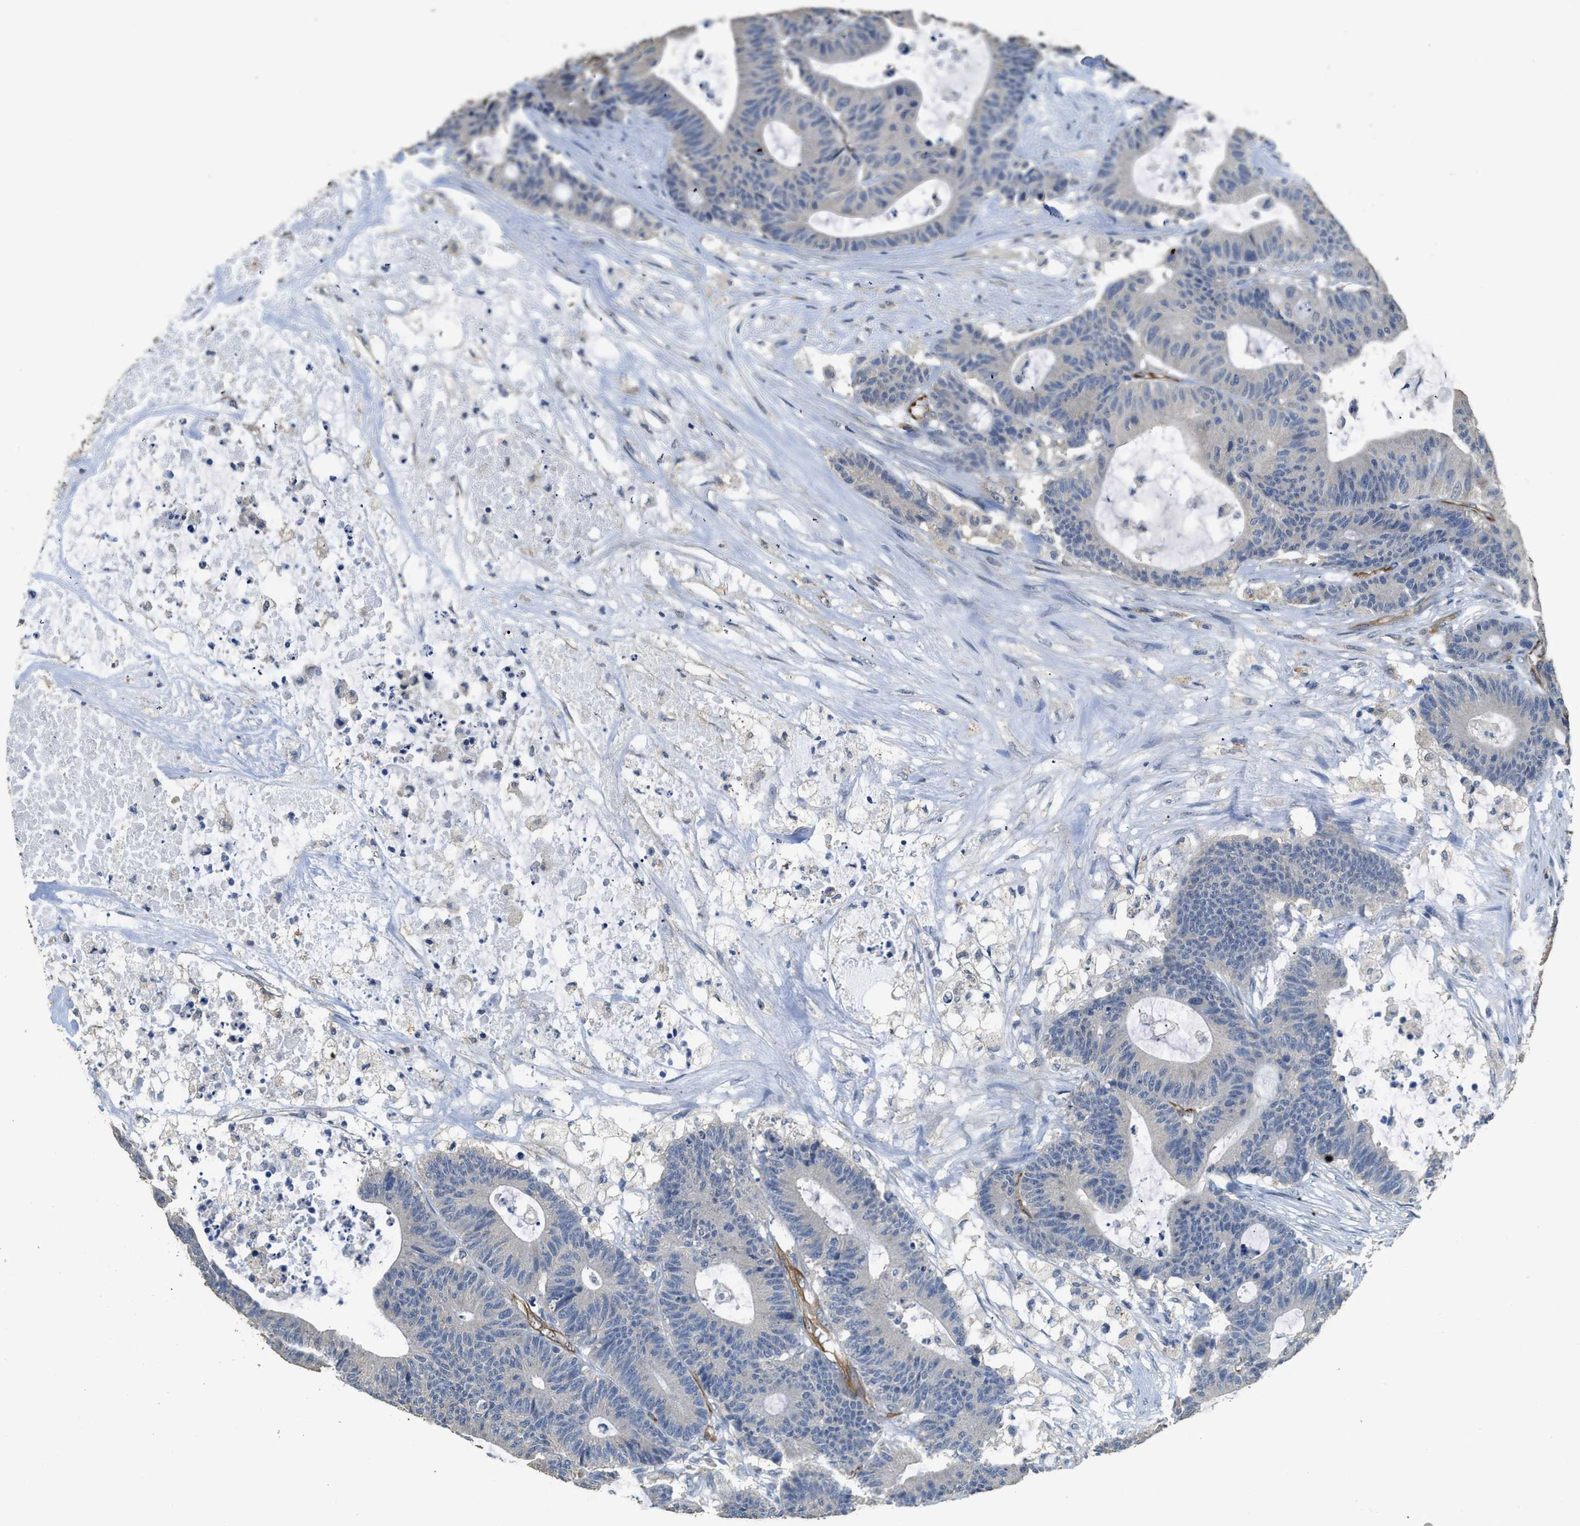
{"staining": {"intensity": "negative", "quantity": "none", "location": "none"}, "tissue": "colorectal cancer", "cell_type": "Tumor cells", "image_type": "cancer", "snomed": [{"axis": "morphology", "description": "Adenocarcinoma, NOS"}, {"axis": "topography", "description": "Colon"}], "caption": "Colorectal cancer was stained to show a protein in brown. There is no significant staining in tumor cells. Nuclei are stained in blue.", "gene": "SYNM", "patient": {"sex": "female", "age": 84}}